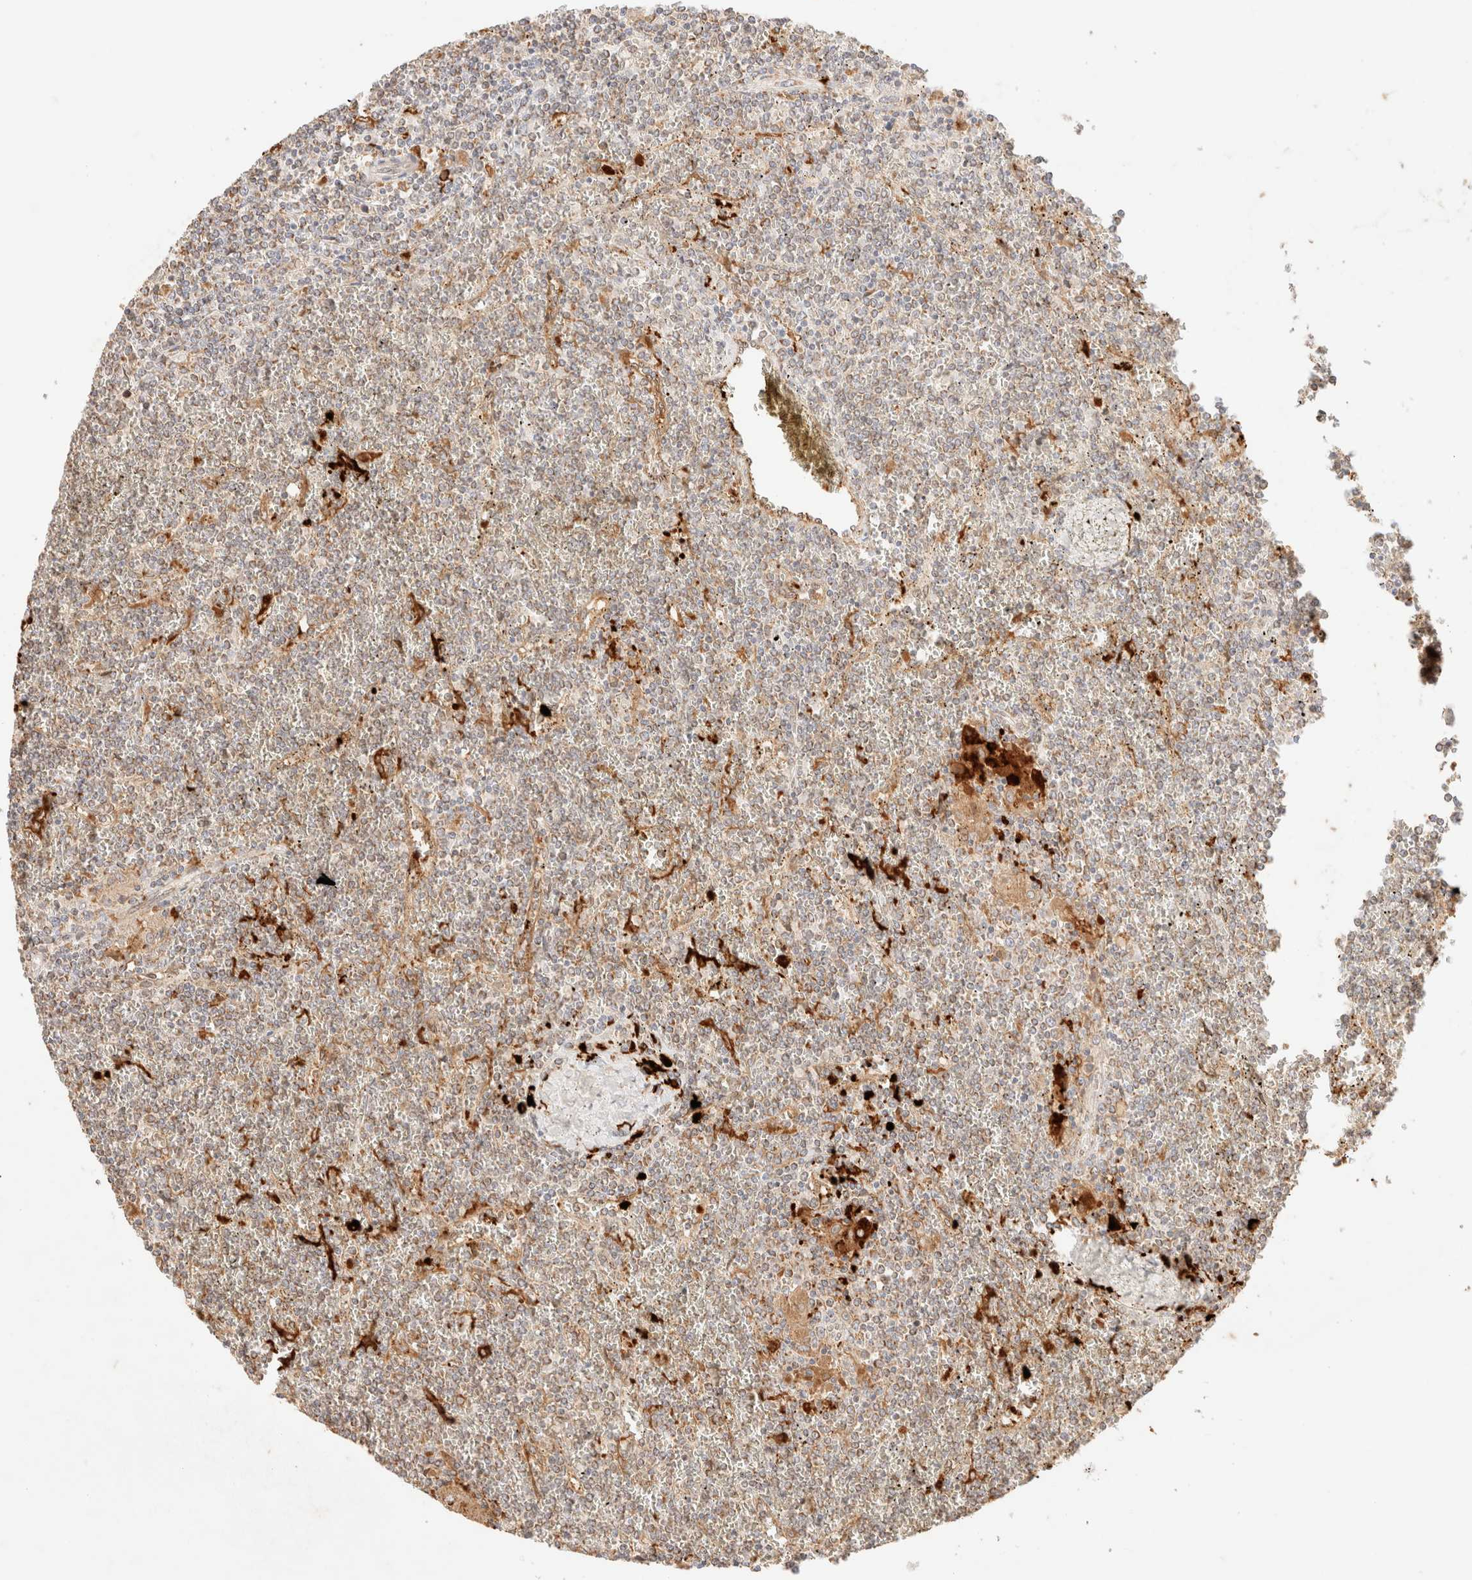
{"staining": {"intensity": "weak", "quantity": "<25%", "location": "cytoplasmic/membranous"}, "tissue": "lymphoma", "cell_type": "Tumor cells", "image_type": "cancer", "snomed": [{"axis": "morphology", "description": "Malignant lymphoma, non-Hodgkin's type, Low grade"}, {"axis": "topography", "description": "Spleen"}], "caption": "Tumor cells show no significant protein positivity in malignant lymphoma, non-Hodgkin's type (low-grade).", "gene": "TACO1", "patient": {"sex": "female", "age": 19}}